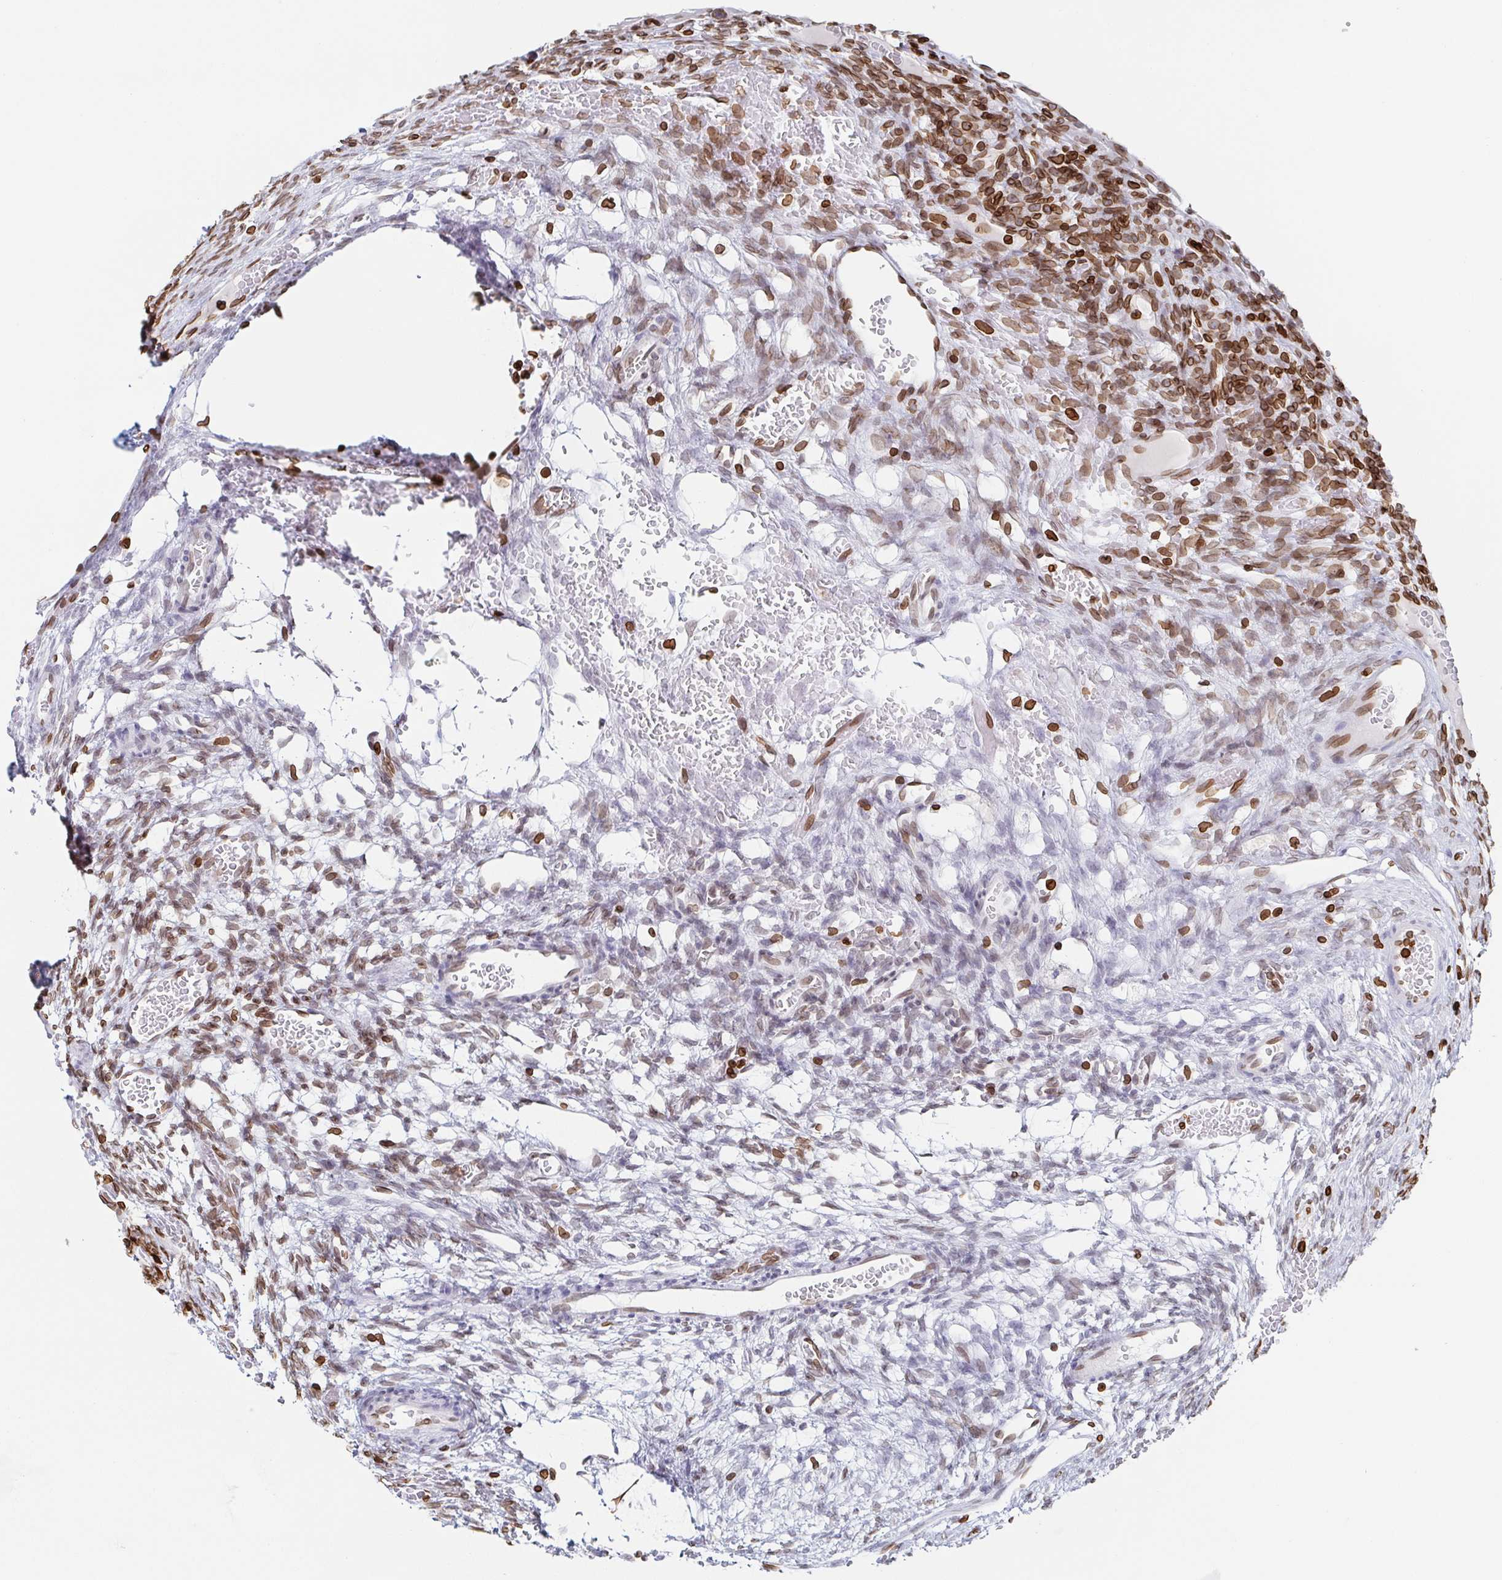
{"staining": {"intensity": "strong", "quantity": "25%-75%", "location": "cytoplasmic/membranous,nuclear"}, "tissue": "ovary", "cell_type": "Ovarian stroma cells", "image_type": "normal", "snomed": [{"axis": "morphology", "description": "Normal tissue, NOS"}, {"axis": "topography", "description": "Ovary"}], "caption": "Immunohistochemistry (IHC) staining of normal ovary, which reveals high levels of strong cytoplasmic/membranous,nuclear expression in about 25%-75% of ovarian stroma cells indicating strong cytoplasmic/membranous,nuclear protein positivity. The staining was performed using DAB (3,3'-diaminobenzidine) (brown) for protein detection and nuclei were counterstained in hematoxylin (blue).", "gene": "BTBD7", "patient": {"sex": "female", "age": 34}}